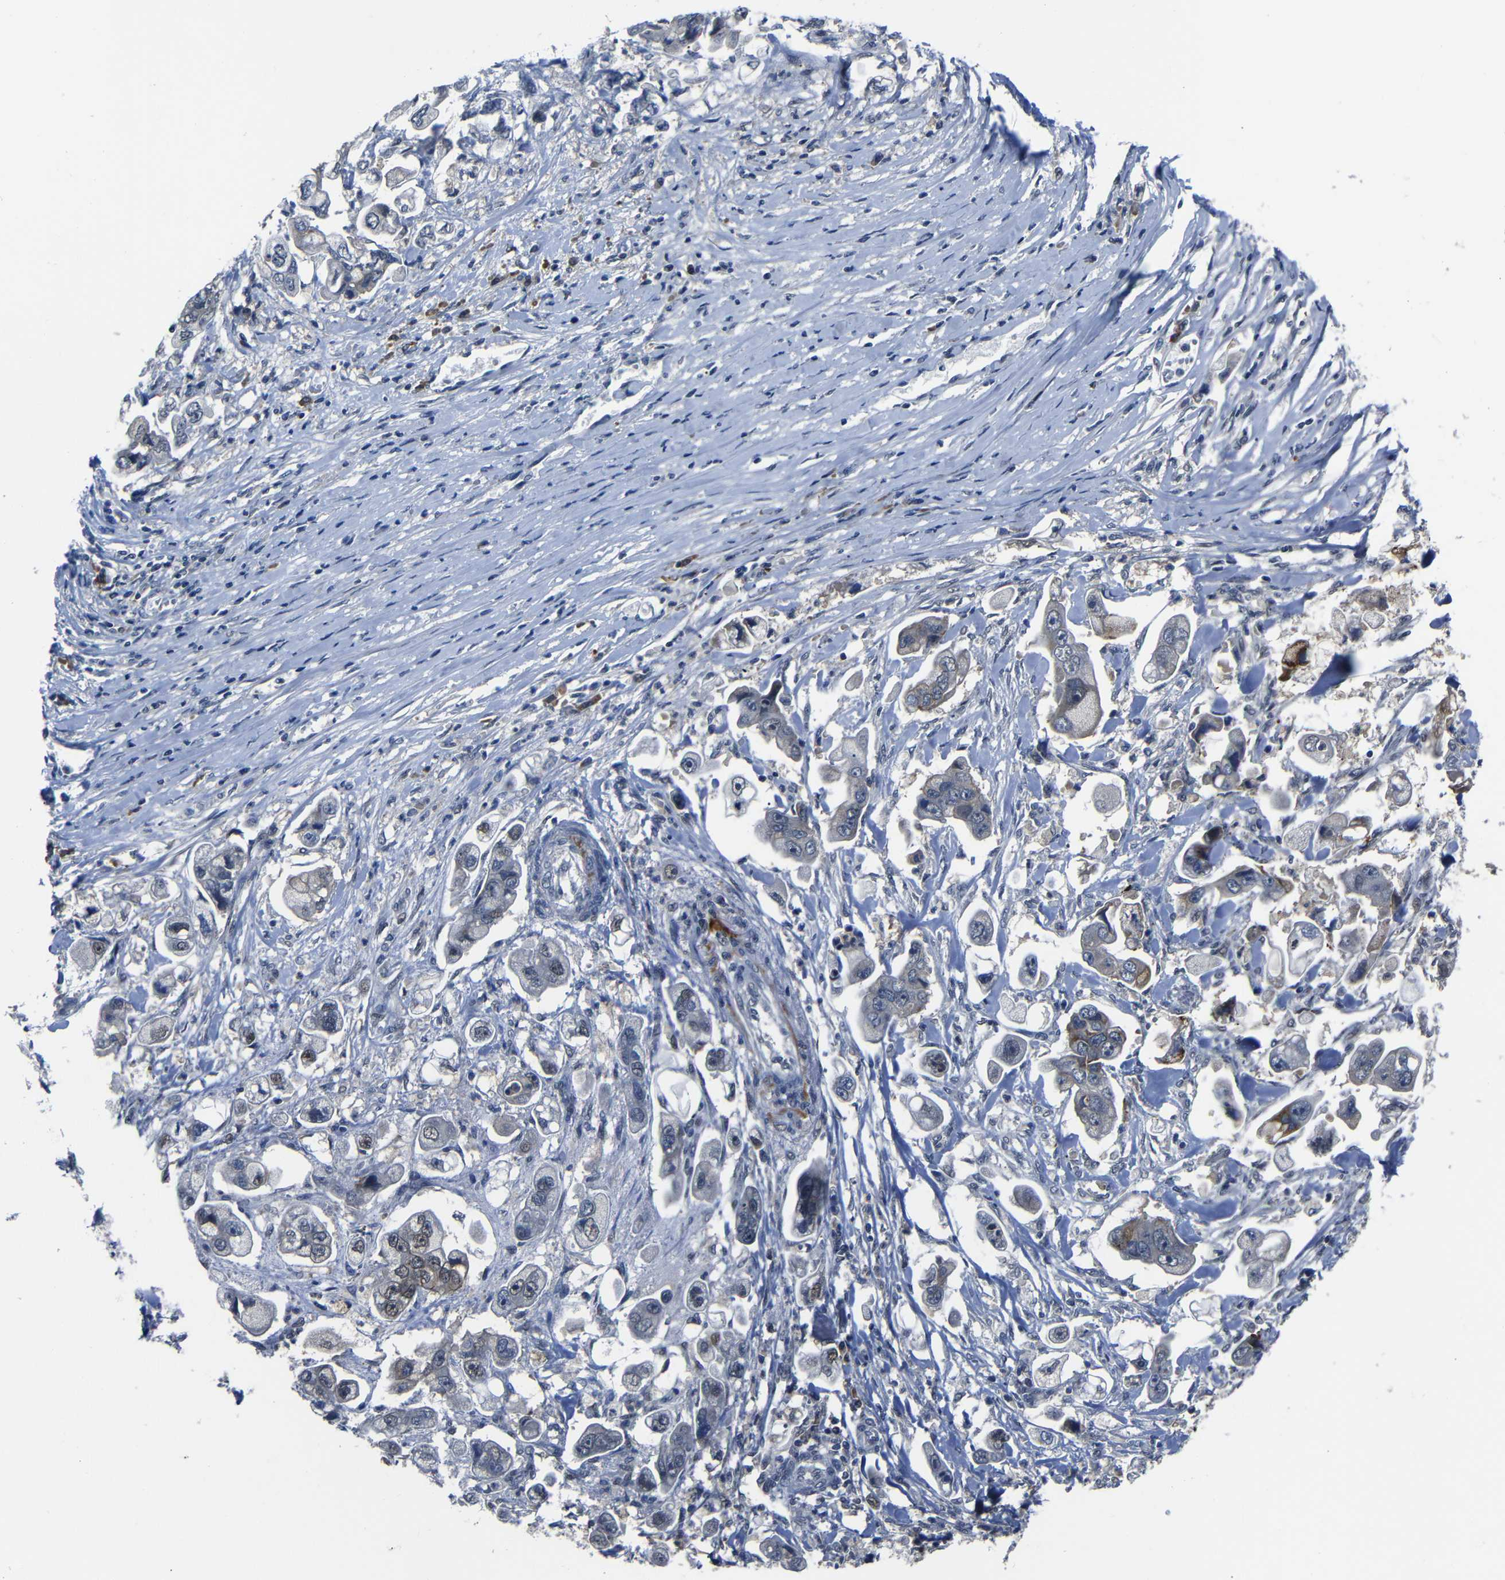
{"staining": {"intensity": "moderate", "quantity": "<25%", "location": "cytoplasmic/membranous"}, "tissue": "stomach cancer", "cell_type": "Tumor cells", "image_type": "cancer", "snomed": [{"axis": "morphology", "description": "Adenocarcinoma, NOS"}, {"axis": "topography", "description": "Stomach"}], "caption": "Brown immunohistochemical staining in human stomach cancer (adenocarcinoma) displays moderate cytoplasmic/membranous staining in about <25% of tumor cells.", "gene": "SEMA4B", "patient": {"sex": "male", "age": 62}}